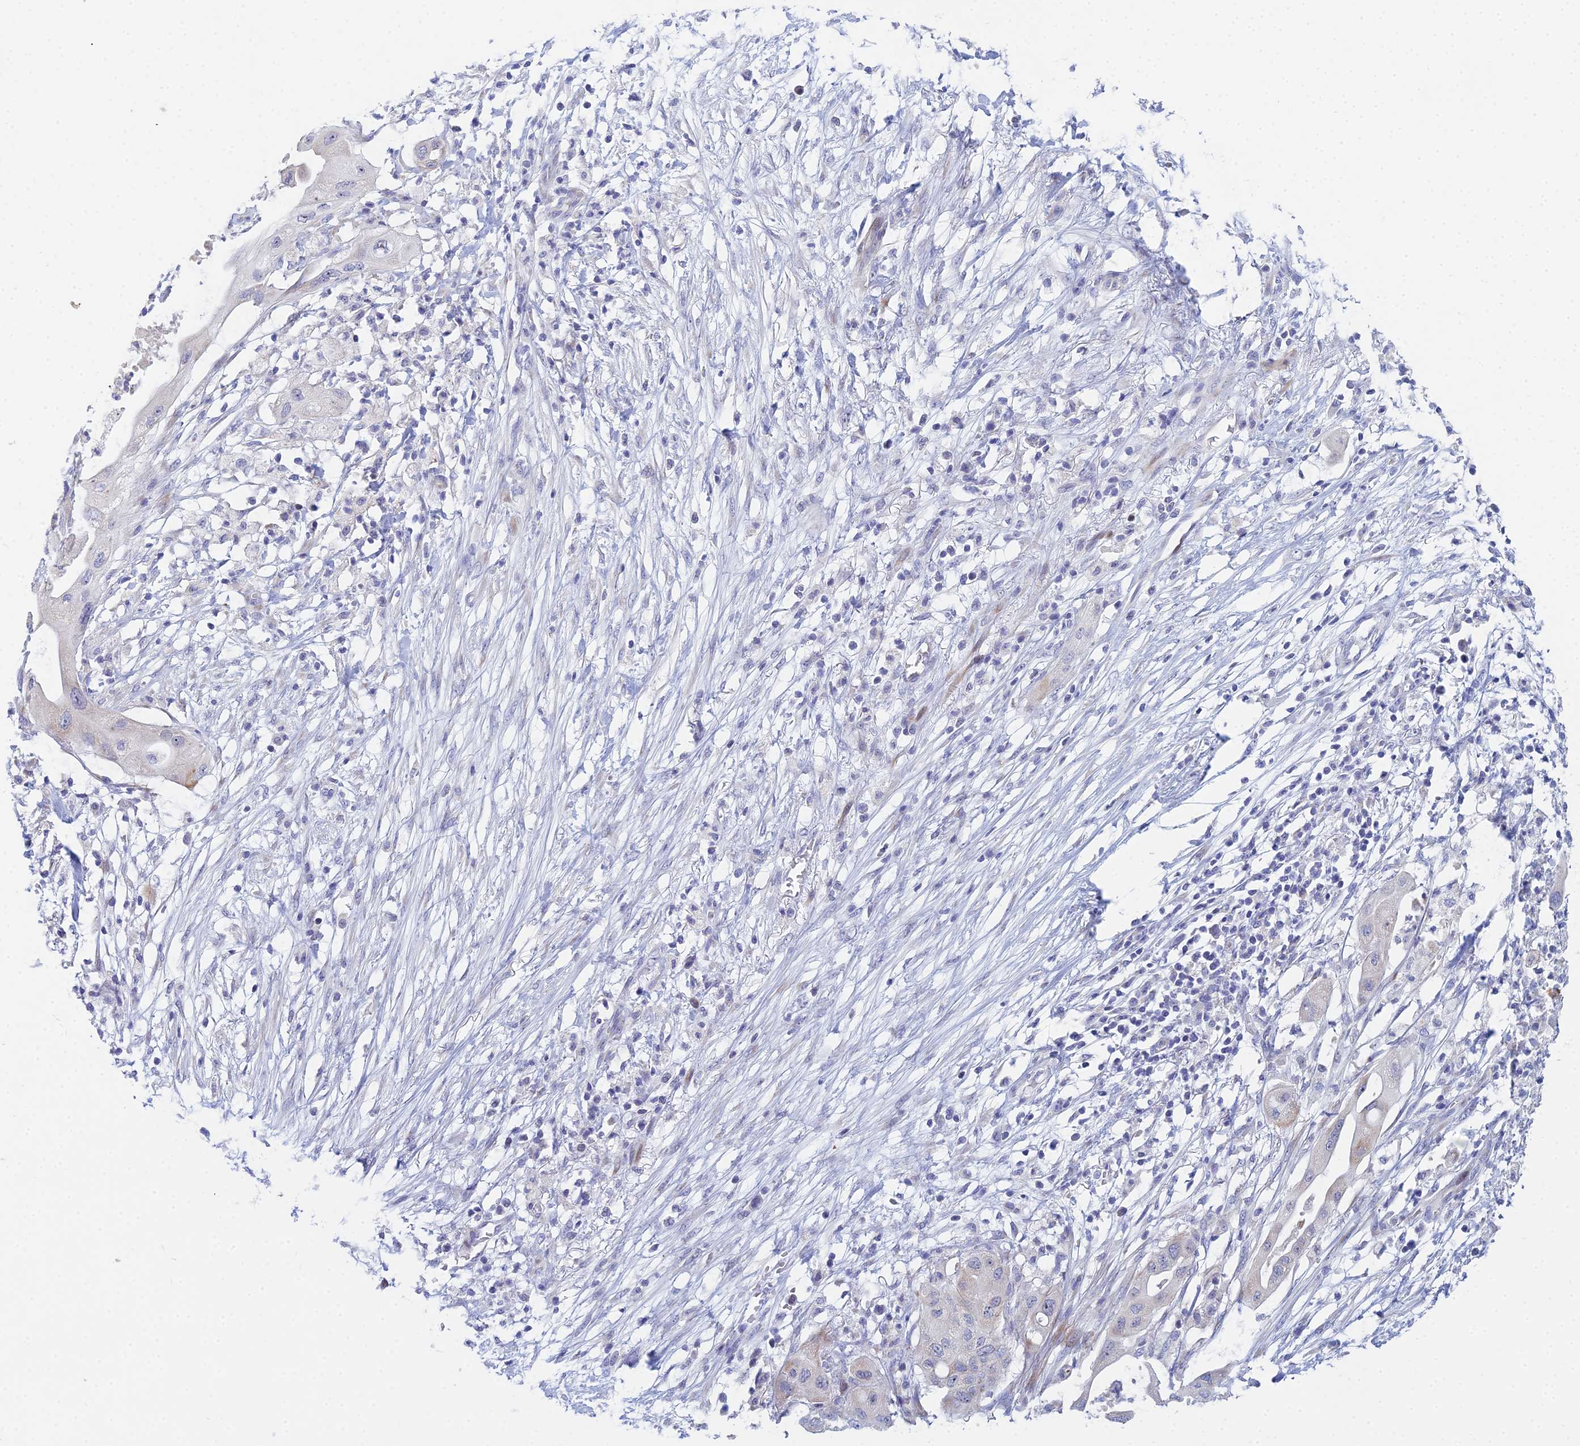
{"staining": {"intensity": "negative", "quantity": "none", "location": "none"}, "tissue": "pancreatic cancer", "cell_type": "Tumor cells", "image_type": "cancer", "snomed": [{"axis": "morphology", "description": "Adenocarcinoma, NOS"}, {"axis": "topography", "description": "Pancreas"}], "caption": "The micrograph shows no significant staining in tumor cells of pancreatic adenocarcinoma. (DAB (3,3'-diaminobenzidine) IHC visualized using brightfield microscopy, high magnification).", "gene": "PRR13", "patient": {"sex": "male", "age": 68}}